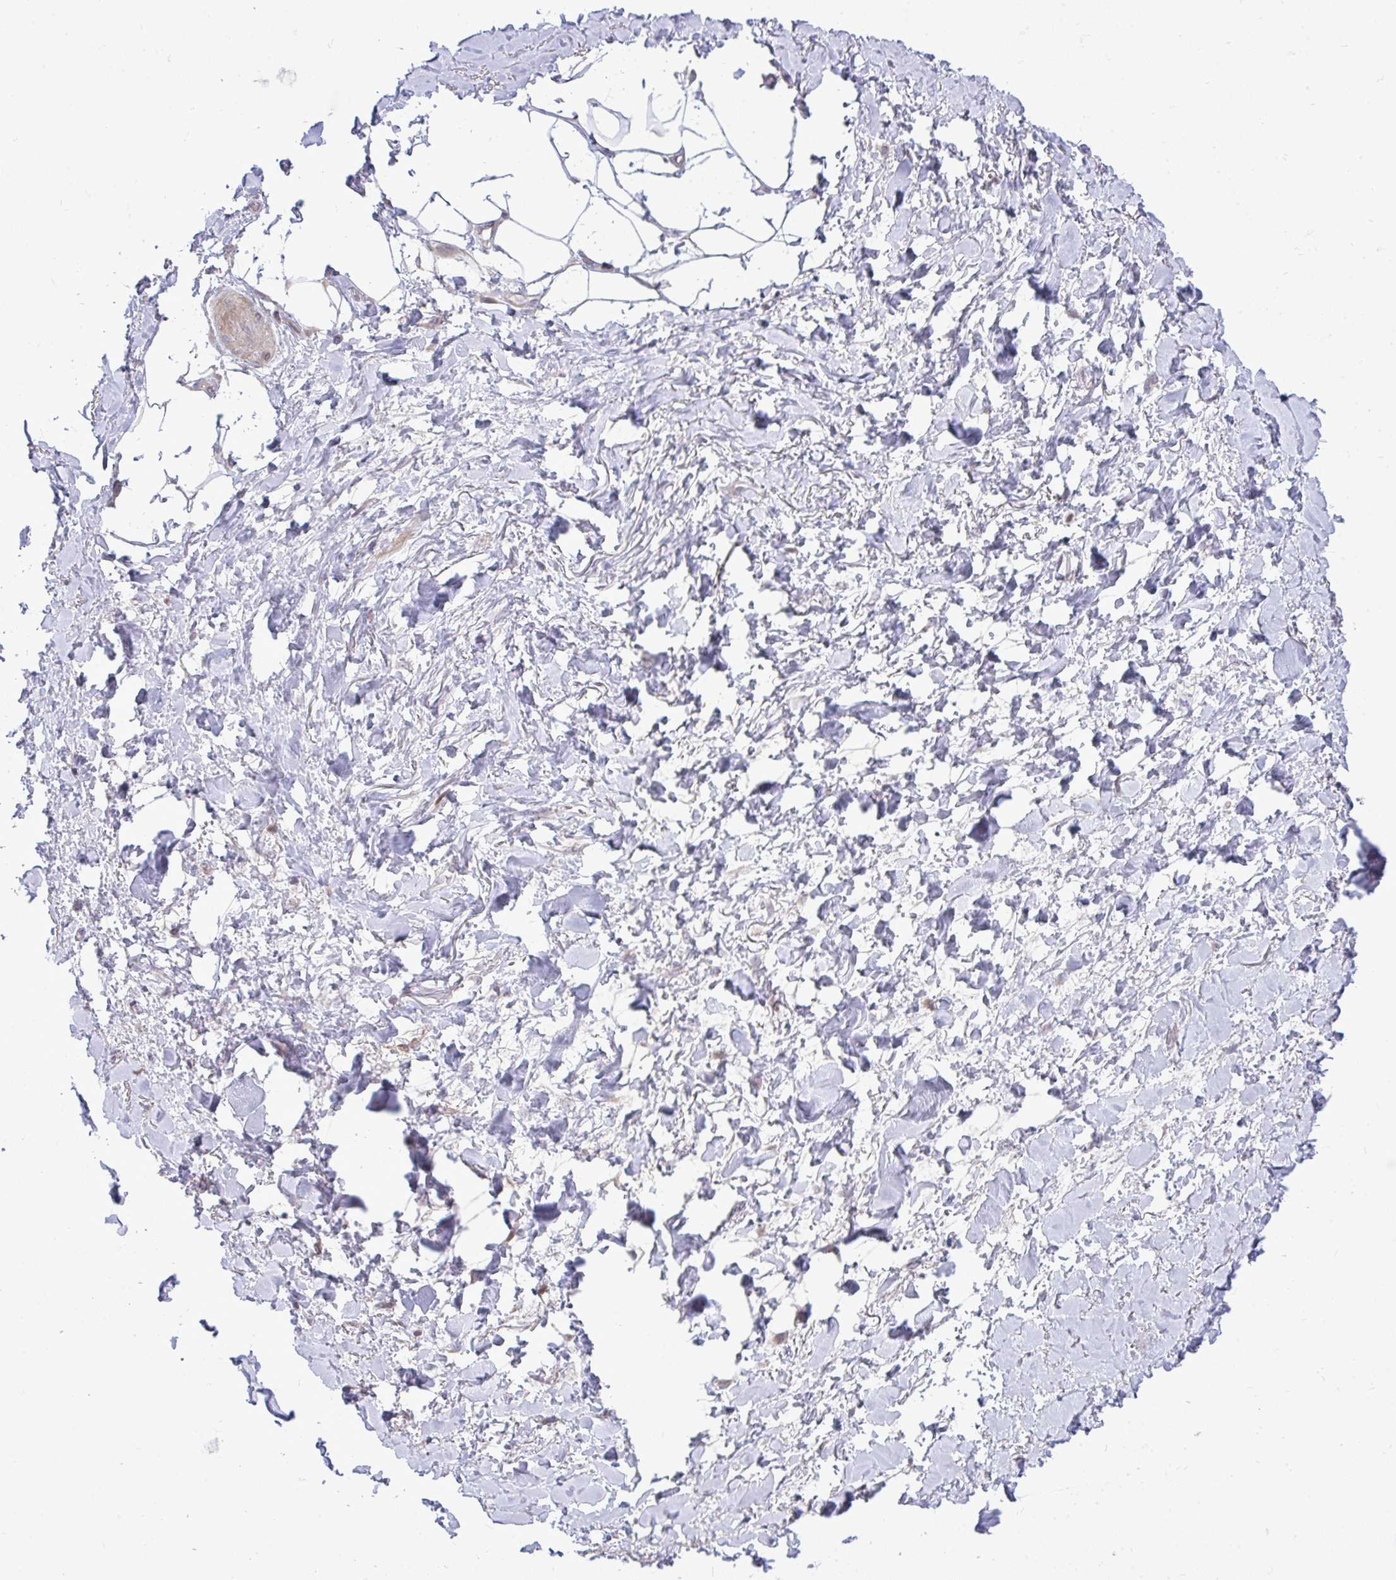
{"staining": {"intensity": "negative", "quantity": "none", "location": "none"}, "tissue": "adipose tissue", "cell_type": "Adipocytes", "image_type": "normal", "snomed": [{"axis": "morphology", "description": "Normal tissue, NOS"}, {"axis": "topography", "description": "Vagina"}, {"axis": "topography", "description": "Peripheral nerve tissue"}], "caption": "The micrograph displays no significant positivity in adipocytes of adipose tissue.", "gene": "OR8D1", "patient": {"sex": "female", "age": 71}}